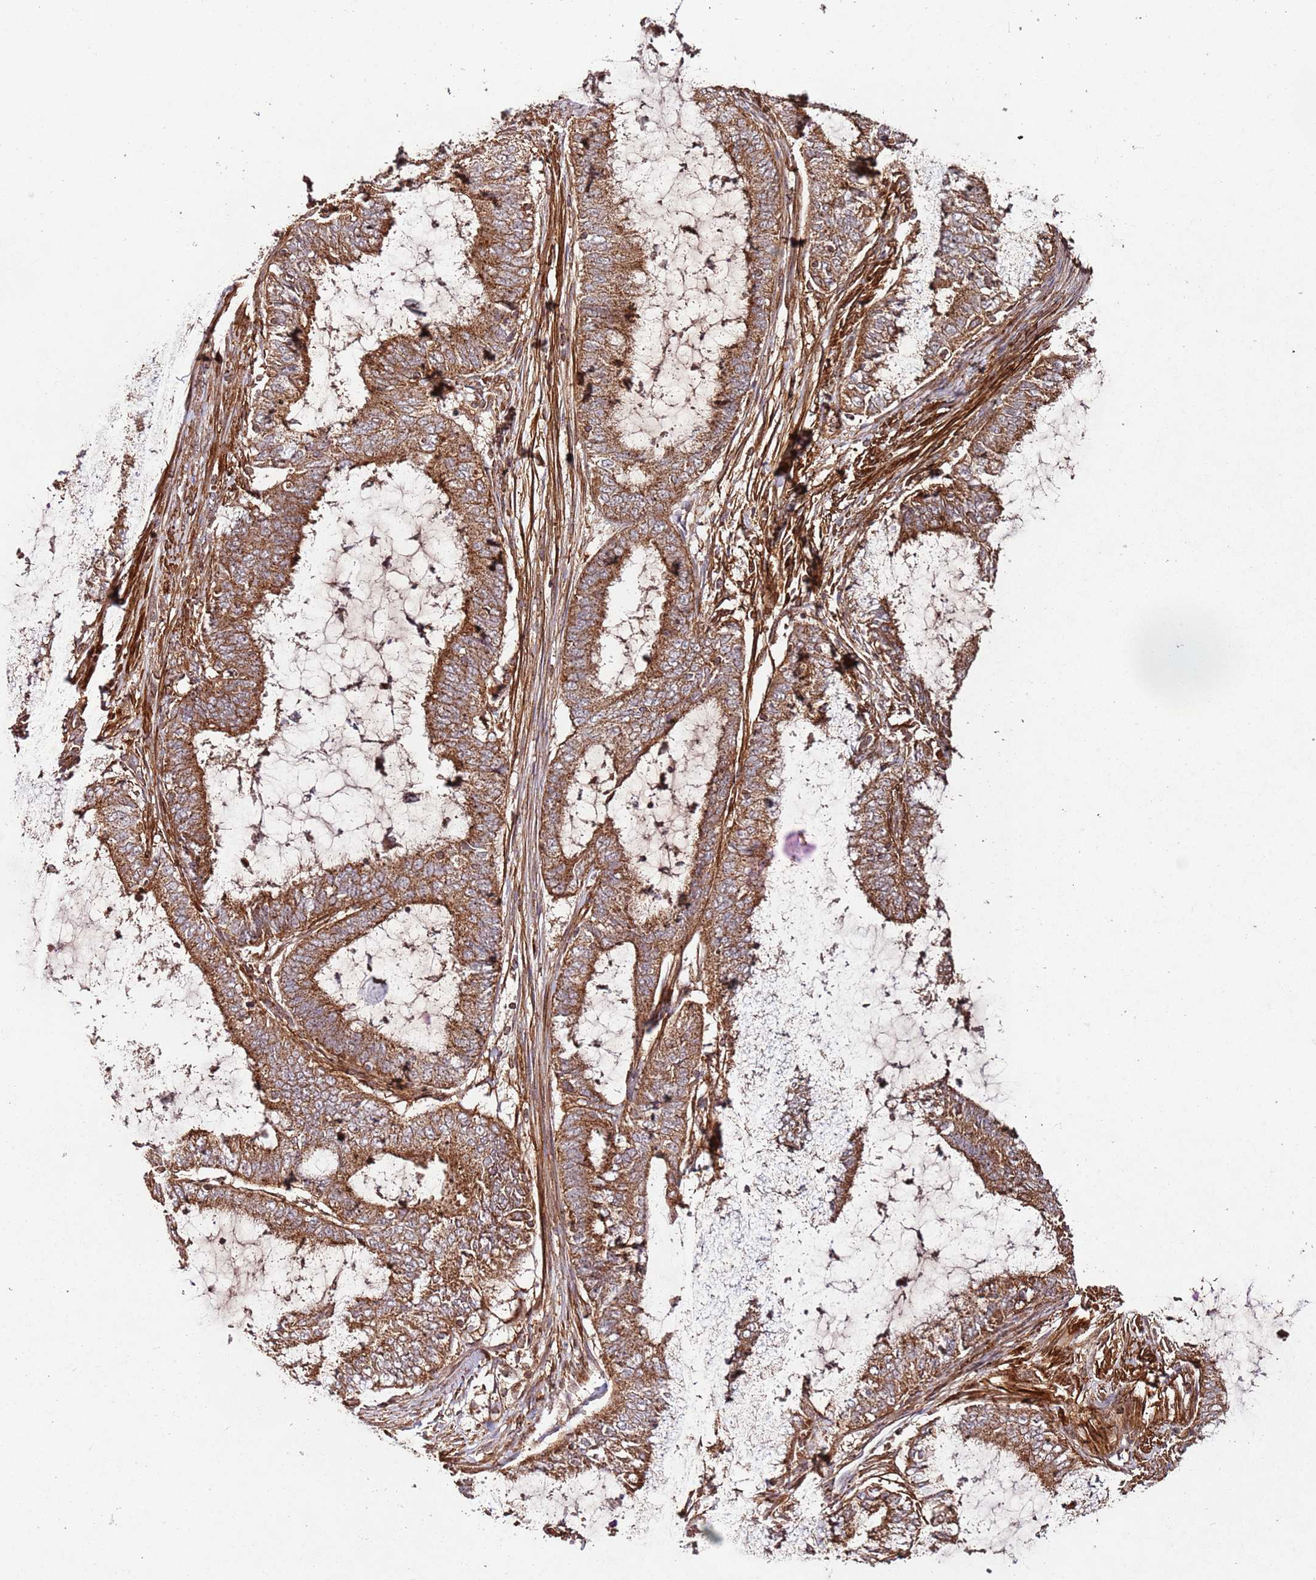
{"staining": {"intensity": "strong", "quantity": ">75%", "location": "cytoplasmic/membranous"}, "tissue": "endometrial cancer", "cell_type": "Tumor cells", "image_type": "cancer", "snomed": [{"axis": "morphology", "description": "Adenocarcinoma, NOS"}, {"axis": "topography", "description": "Endometrium"}], "caption": "Immunohistochemistry (IHC) micrograph of neoplastic tissue: adenocarcinoma (endometrial) stained using immunohistochemistry exhibits high levels of strong protein expression localized specifically in the cytoplasmic/membranous of tumor cells, appearing as a cytoplasmic/membranous brown color.", "gene": "FAM186A", "patient": {"sex": "female", "age": 51}}